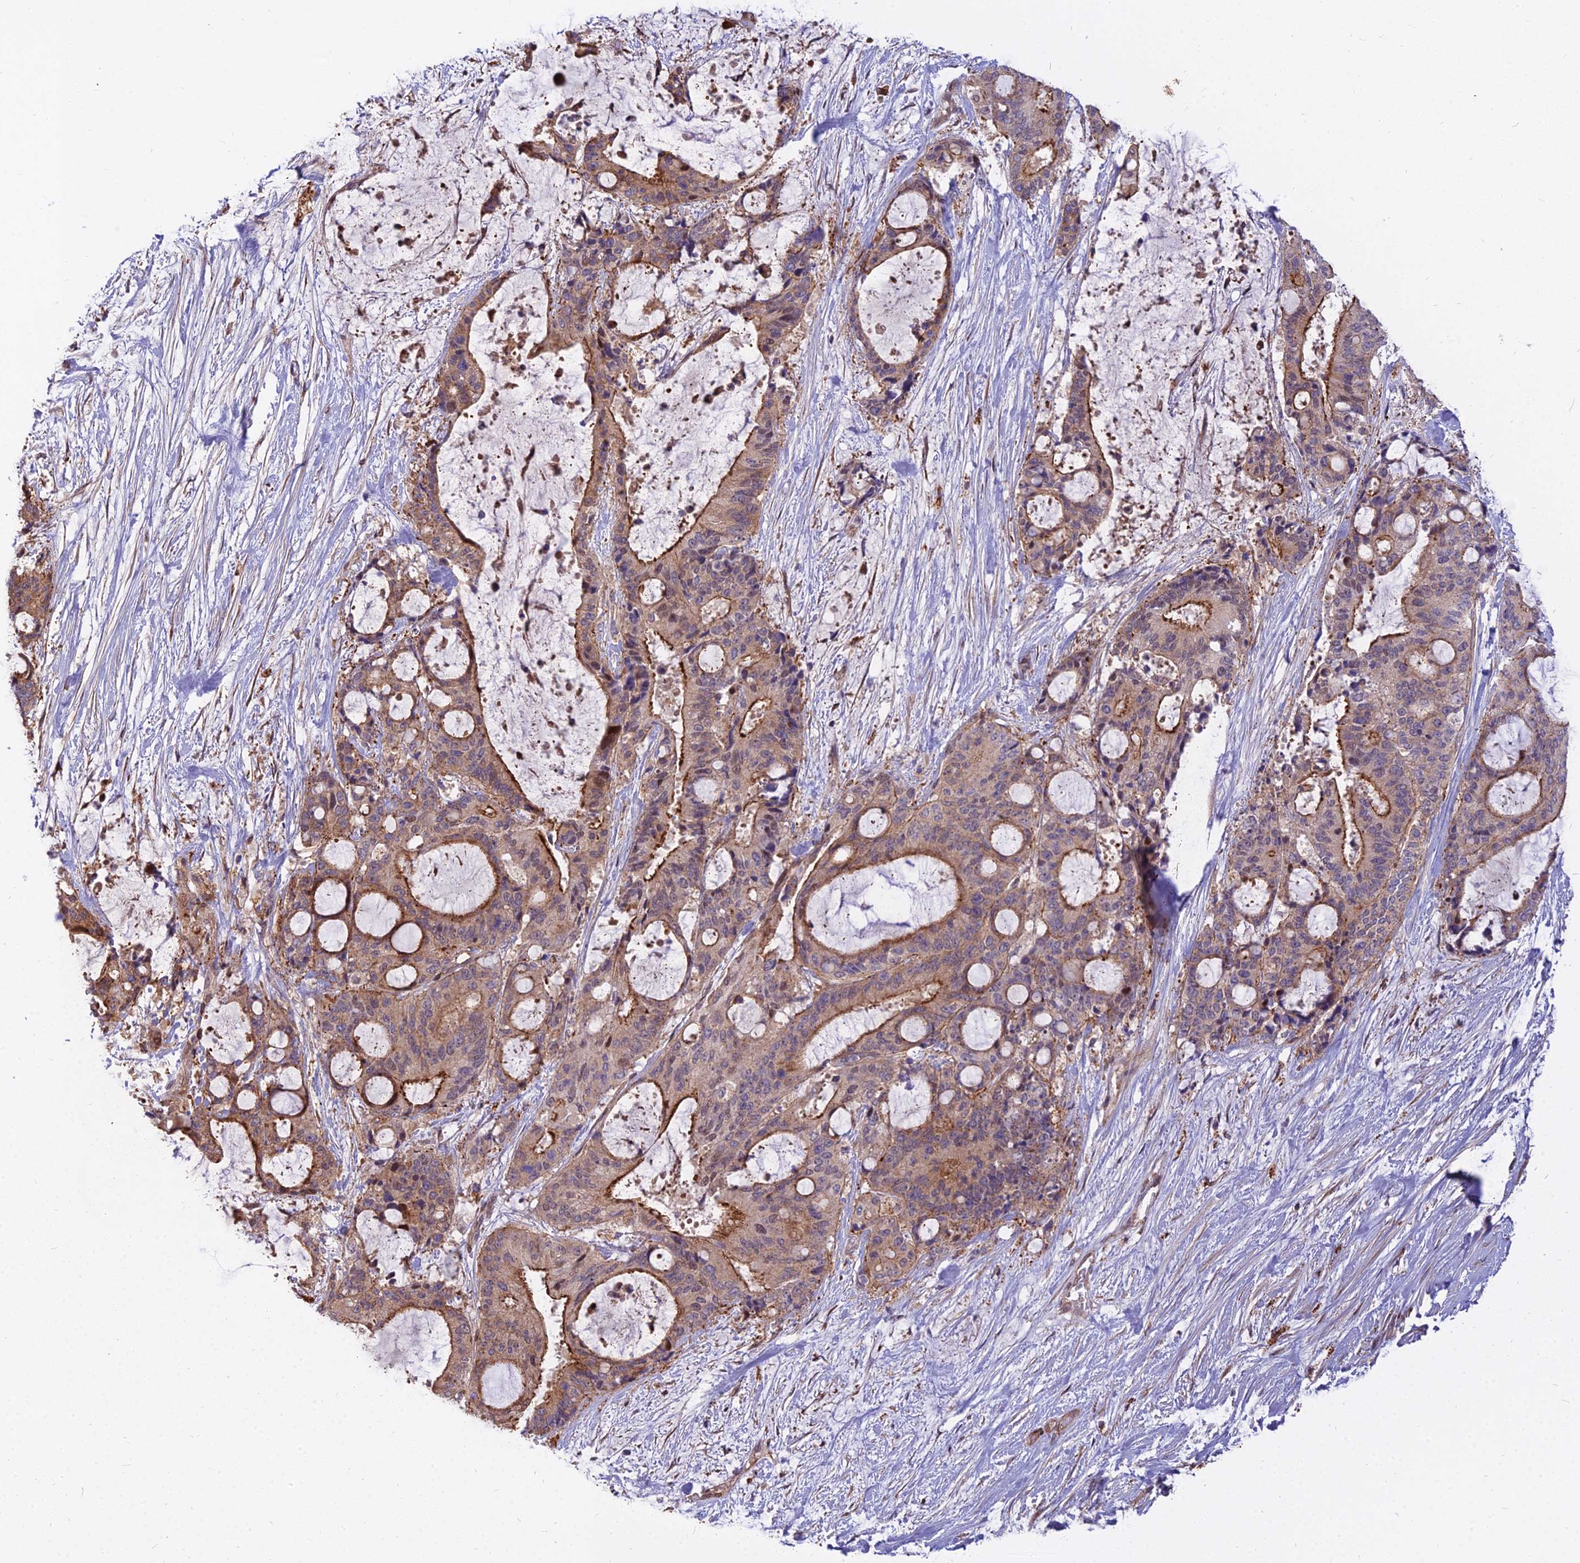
{"staining": {"intensity": "moderate", "quantity": ">75%", "location": "cytoplasmic/membranous"}, "tissue": "liver cancer", "cell_type": "Tumor cells", "image_type": "cancer", "snomed": [{"axis": "morphology", "description": "Normal tissue, NOS"}, {"axis": "morphology", "description": "Cholangiocarcinoma"}, {"axis": "topography", "description": "Liver"}, {"axis": "topography", "description": "Peripheral nerve tissue"}], "caption": "Immunohistochemical staining of liver cancer exhibits moderate cytoplasmic/membranous protein positivity in about >75% of tumor cells. Using DAB (brown) and hematoxylin (blue) stains, captured at high magnification using brightfield microscopy.", "gene": "GLYATL3", "patient": {"sex": "female", "age": 73}}